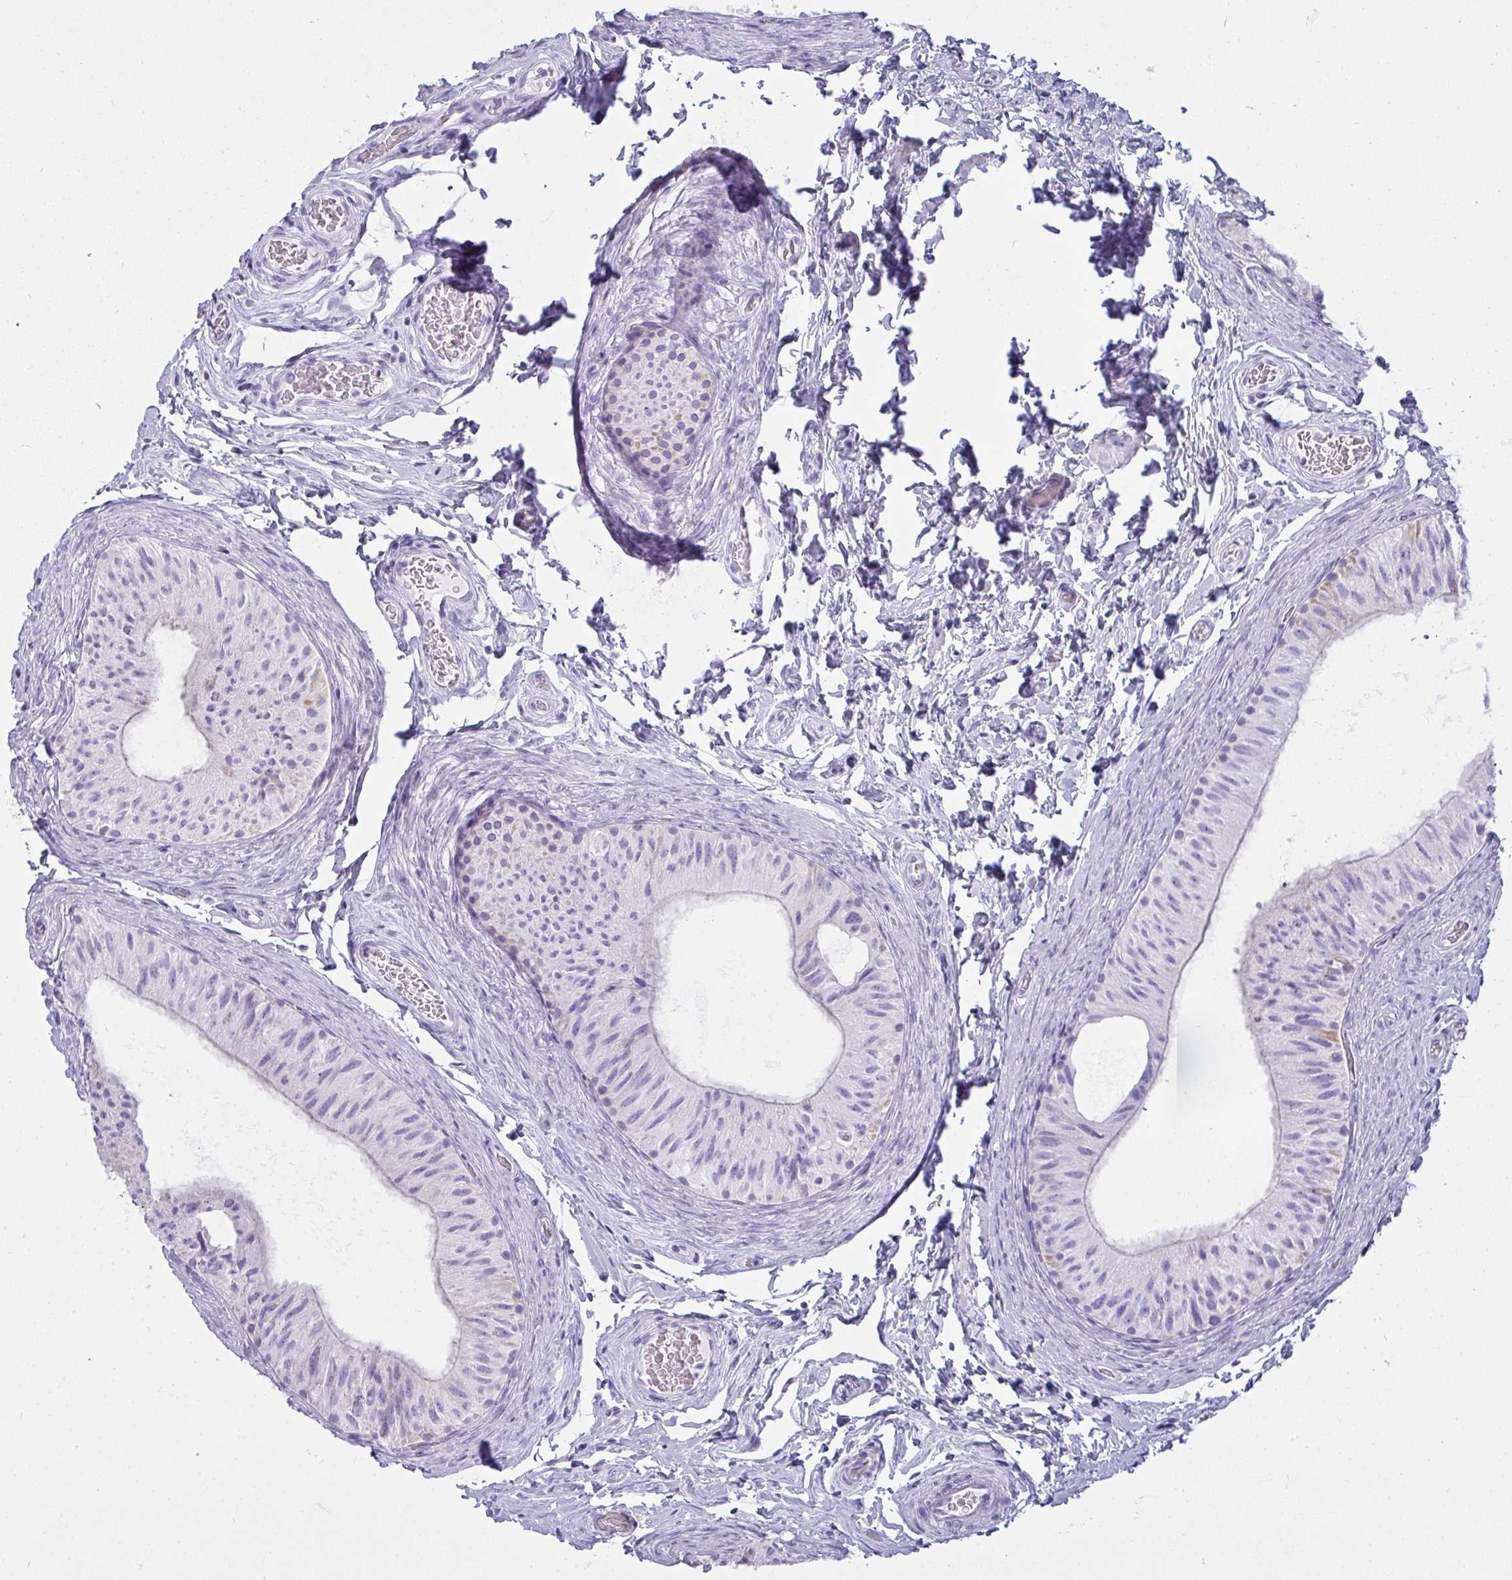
{"staining": {"intensity": "negative", "quantity": "none", "location": "none"}, "tissue": "epididymis", "cell_type": "Glandular cells", "image_type": "normal", "snomed": [{"axis": "morphology", "description": "Normal tissue, NOS"}, {"axis": "topography", "description": "Epididymis, spermatic cord, NOS"}, {"axis": "topography", "description": "Epididymis"}], "caption": "Glandular cells show no significant positivity in benign epididymis. Nuclei are stained in blue.", "gene": "GSDMB", "patient": {"sex": "male", "age": 31}}